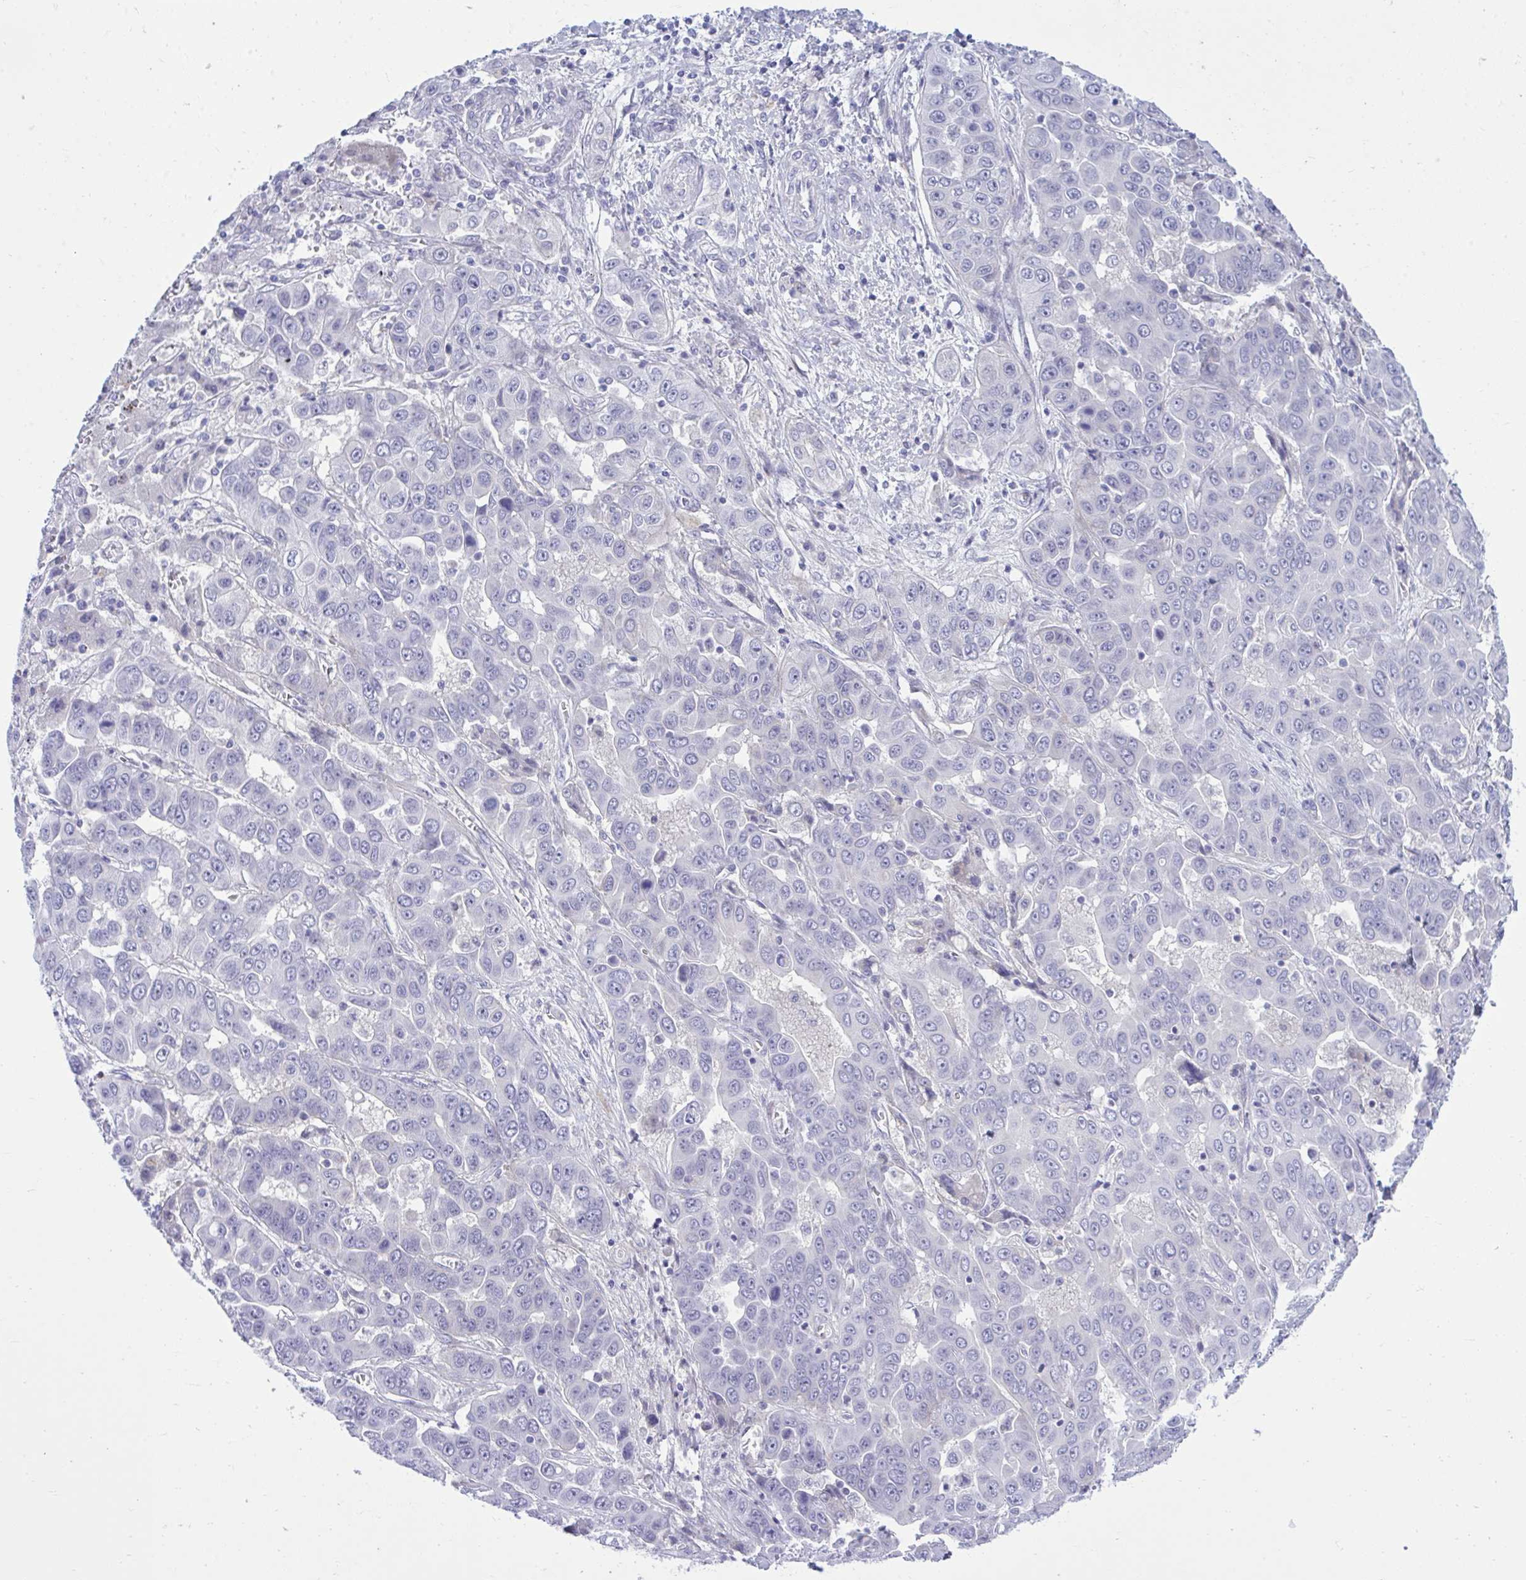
{"staining": {"intensity": "negative", "quantity": "none", "location": "none"}, "tissue": "liver cancer", "cell_type": "Tumor cells", "image_type": "cancer", "snomed": [{"axis": "morphology", "description": "Cholangiocarcinoma"}, {"axis": "topography", "description": "Liver"}], "caption": "This is an immunohistochemistry micrograph of human cholangiocarcinoma (liver). There is no staining in tumor cells.", "gene": "MED9", "patient": {"sex": "female", "age": 52}}